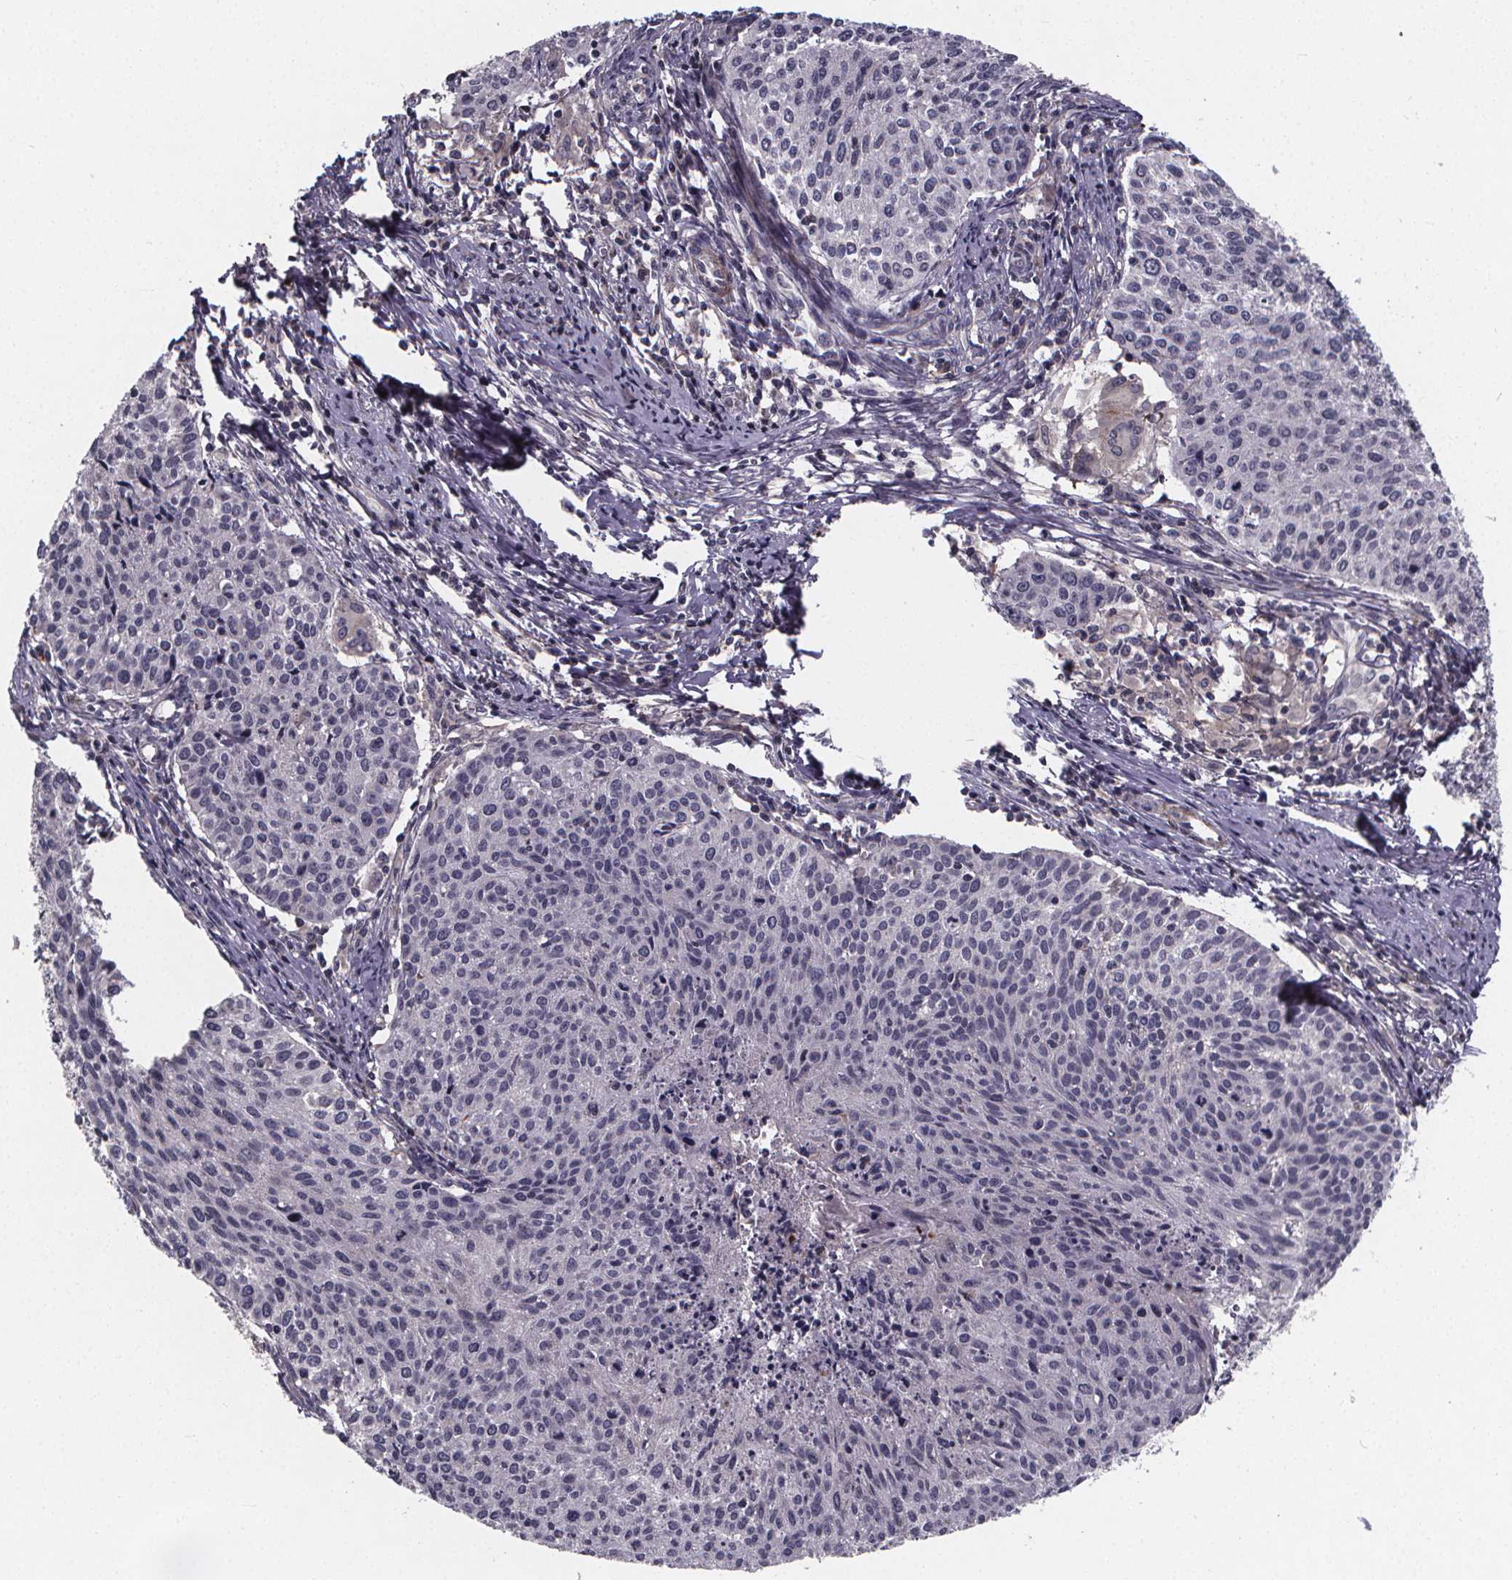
{"staining": {"intensity": "negative", "quantity": "none", "location": "none"}, "tissue": "cervical cancer", "cell_type": "Tumor cells", "image_type": "cancer", "snomed": [{"axis": "morphology", "description": "Squamous cell carcinoma, NOS"}, {"axis": "topography", "description": "Cervix"}], "caption": "Image shows no significant protein expression in tumor cells of squamous cell carcinoma (cervical).", "gene": "FBXW2", "patient": {"sex": "female", "age": 38}}